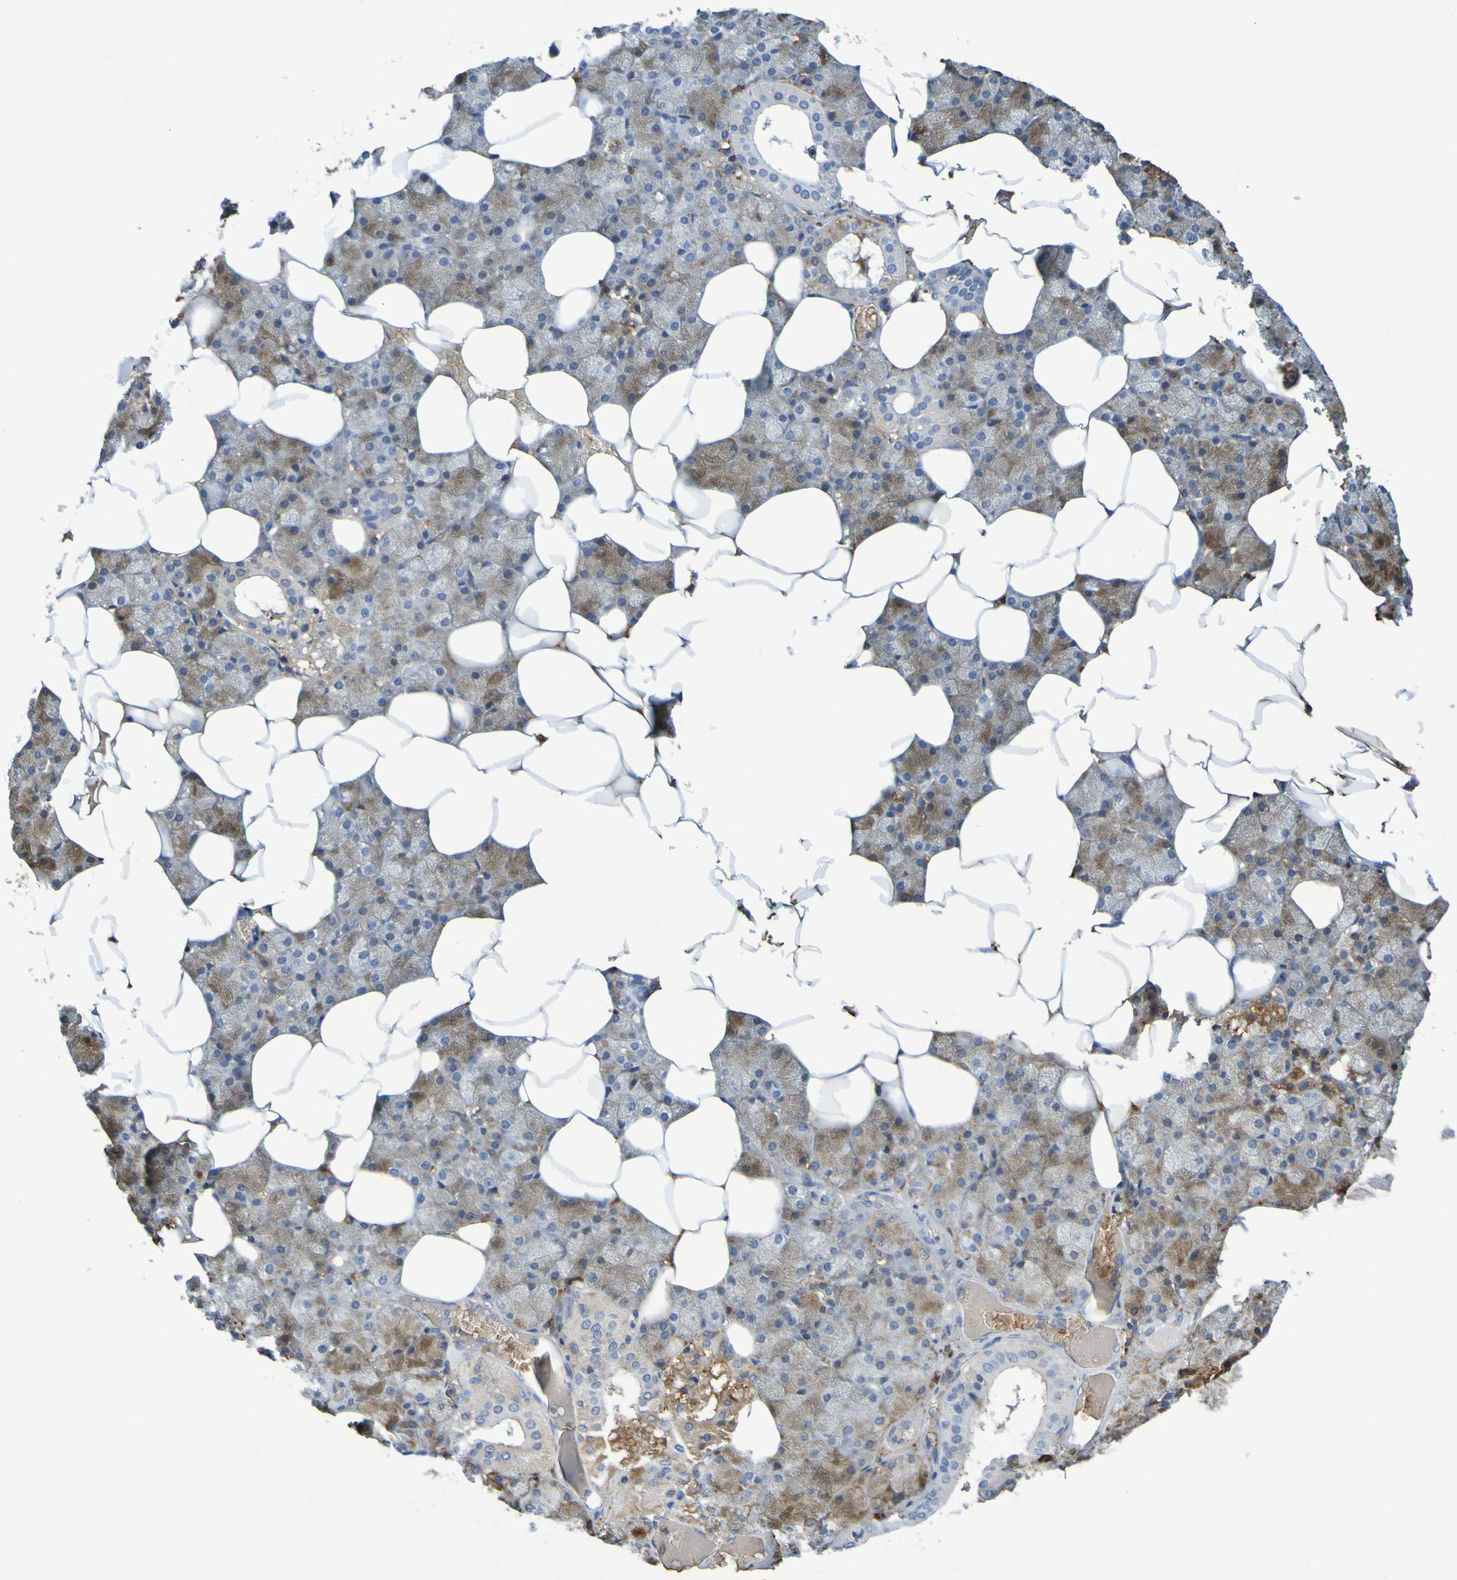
{"staining": {"intensity": "moderate", "quantity": "<25%", "location": "cytoplasmic/membranous"}, "tissue": "salivary gland", "cell_type": "Glandular cells", "image_type": "normal", "snomed": [{"axis": "morphology", "description": "Normal tissue, NOS"}, {"axis": "topography", "description": "Salivary gland"}], "caption": "Immunohistochemistry (DAB (3,3'-diaminobenzidine)) staining of unremarkable salivary gland reveals moderate cytoplasmic/membranous protein expression in approximately <25% of glandular cells.", "gene": "GAB3", "patient": {"sex": "male", "age": 62}}